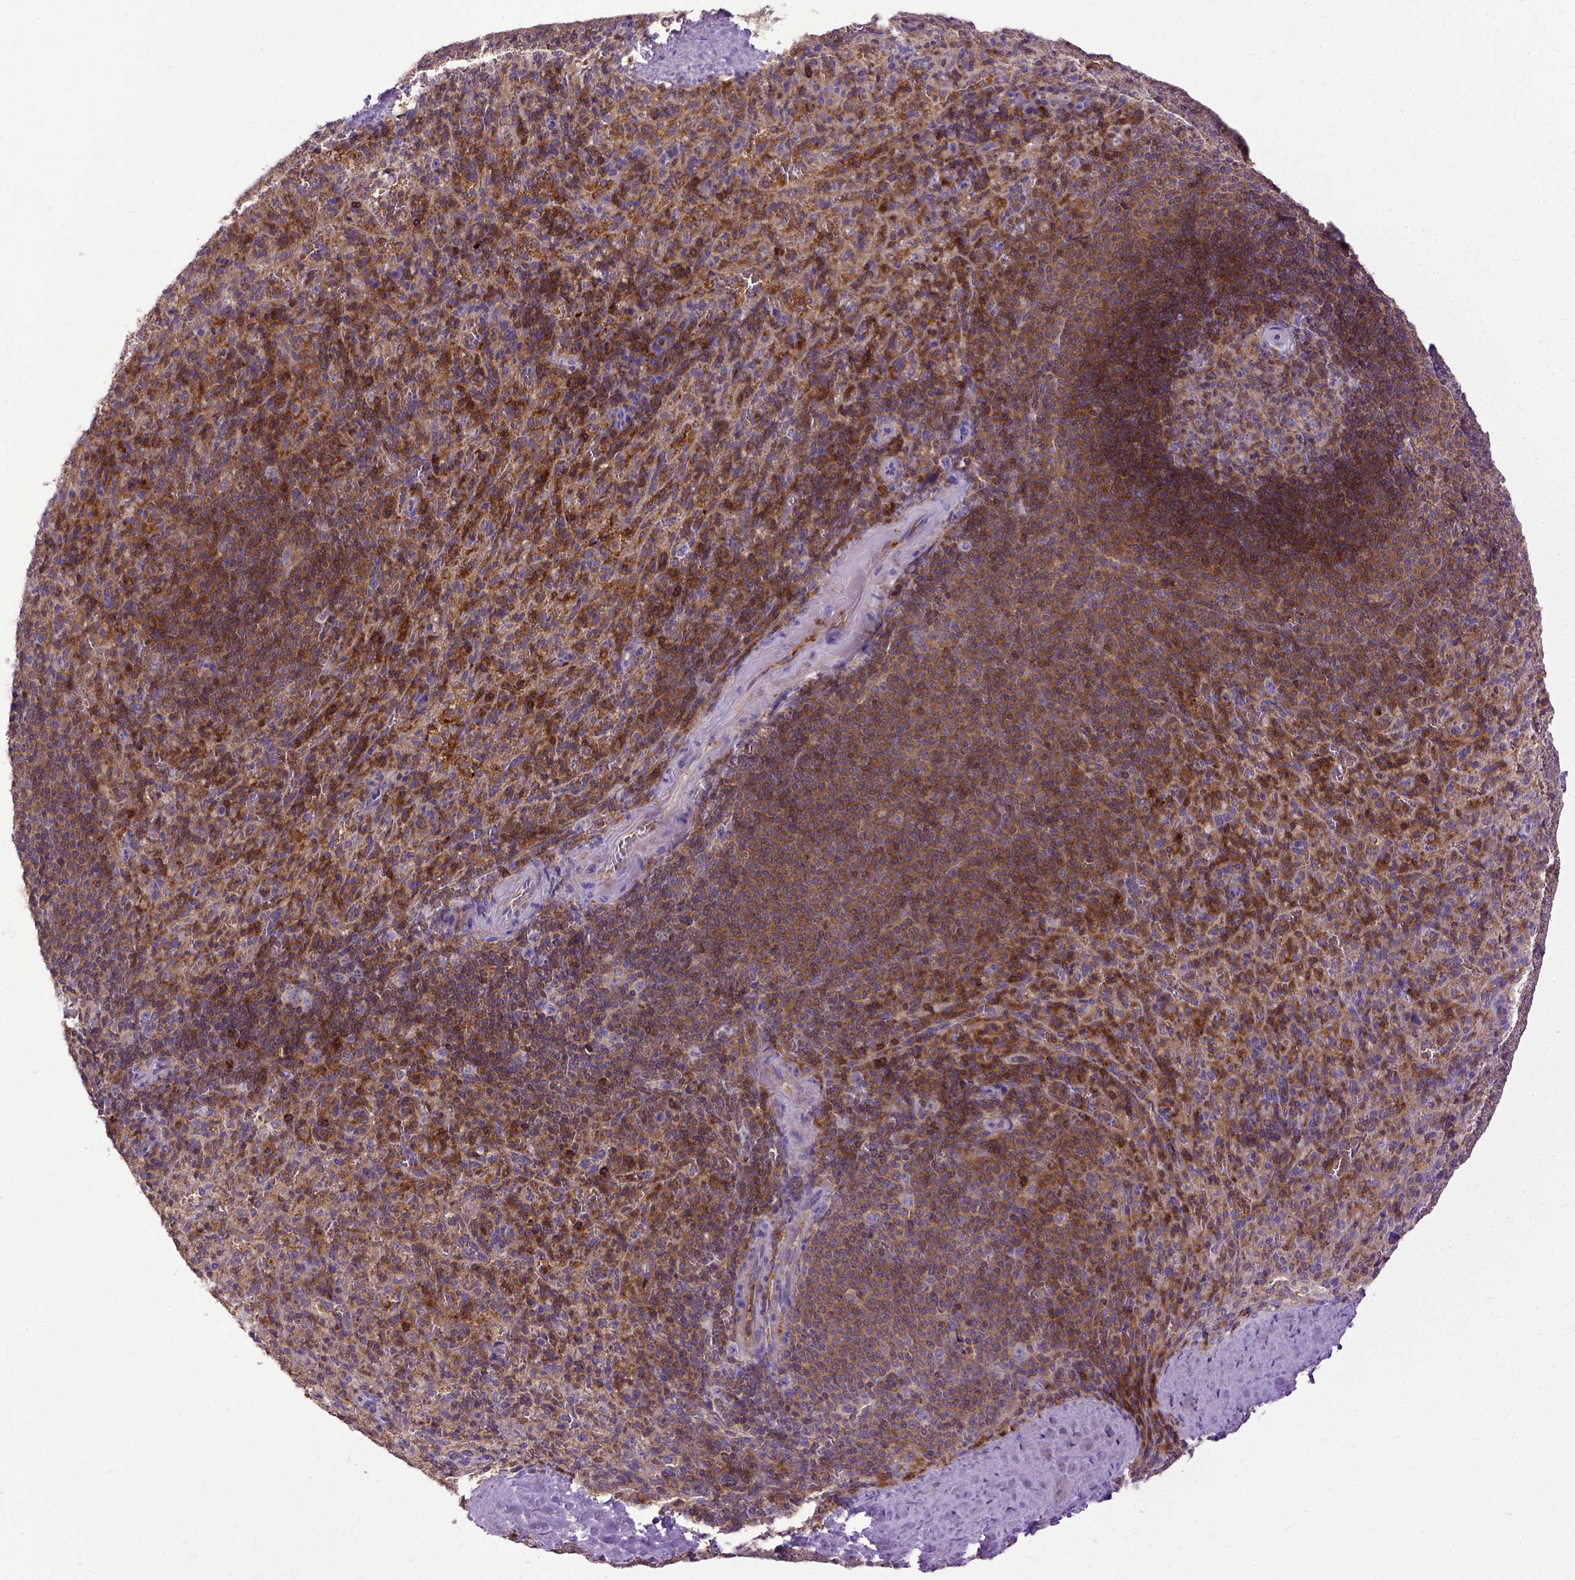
{"staining": {"intensity": "strong", "quantity": "25%-75%", "location": "cytoplasmic/membranous"}, "tissue": "spleen", "cell_type": "Cells in red pulp", "image_type": "normal", "snomed": [{"axis": "morphology", "description": "Normal tissue, NOS"}, {"axis": "topography", "description": "Spleen"}], "caption": "A high-resolution image shows immunohistochemistry staining of benign spleen, which shows strong cytoplasmic/membranous positivity in about 25%-75% of cells in red pulp. The staining was performed using DAB (3,3'-diaminobenzidine), with brown indicating positive protein expression. Nuclei are stained blue with hematoxylin.", "gene": "NAMPT", "patient": {"sex": "male", "age": 57}}